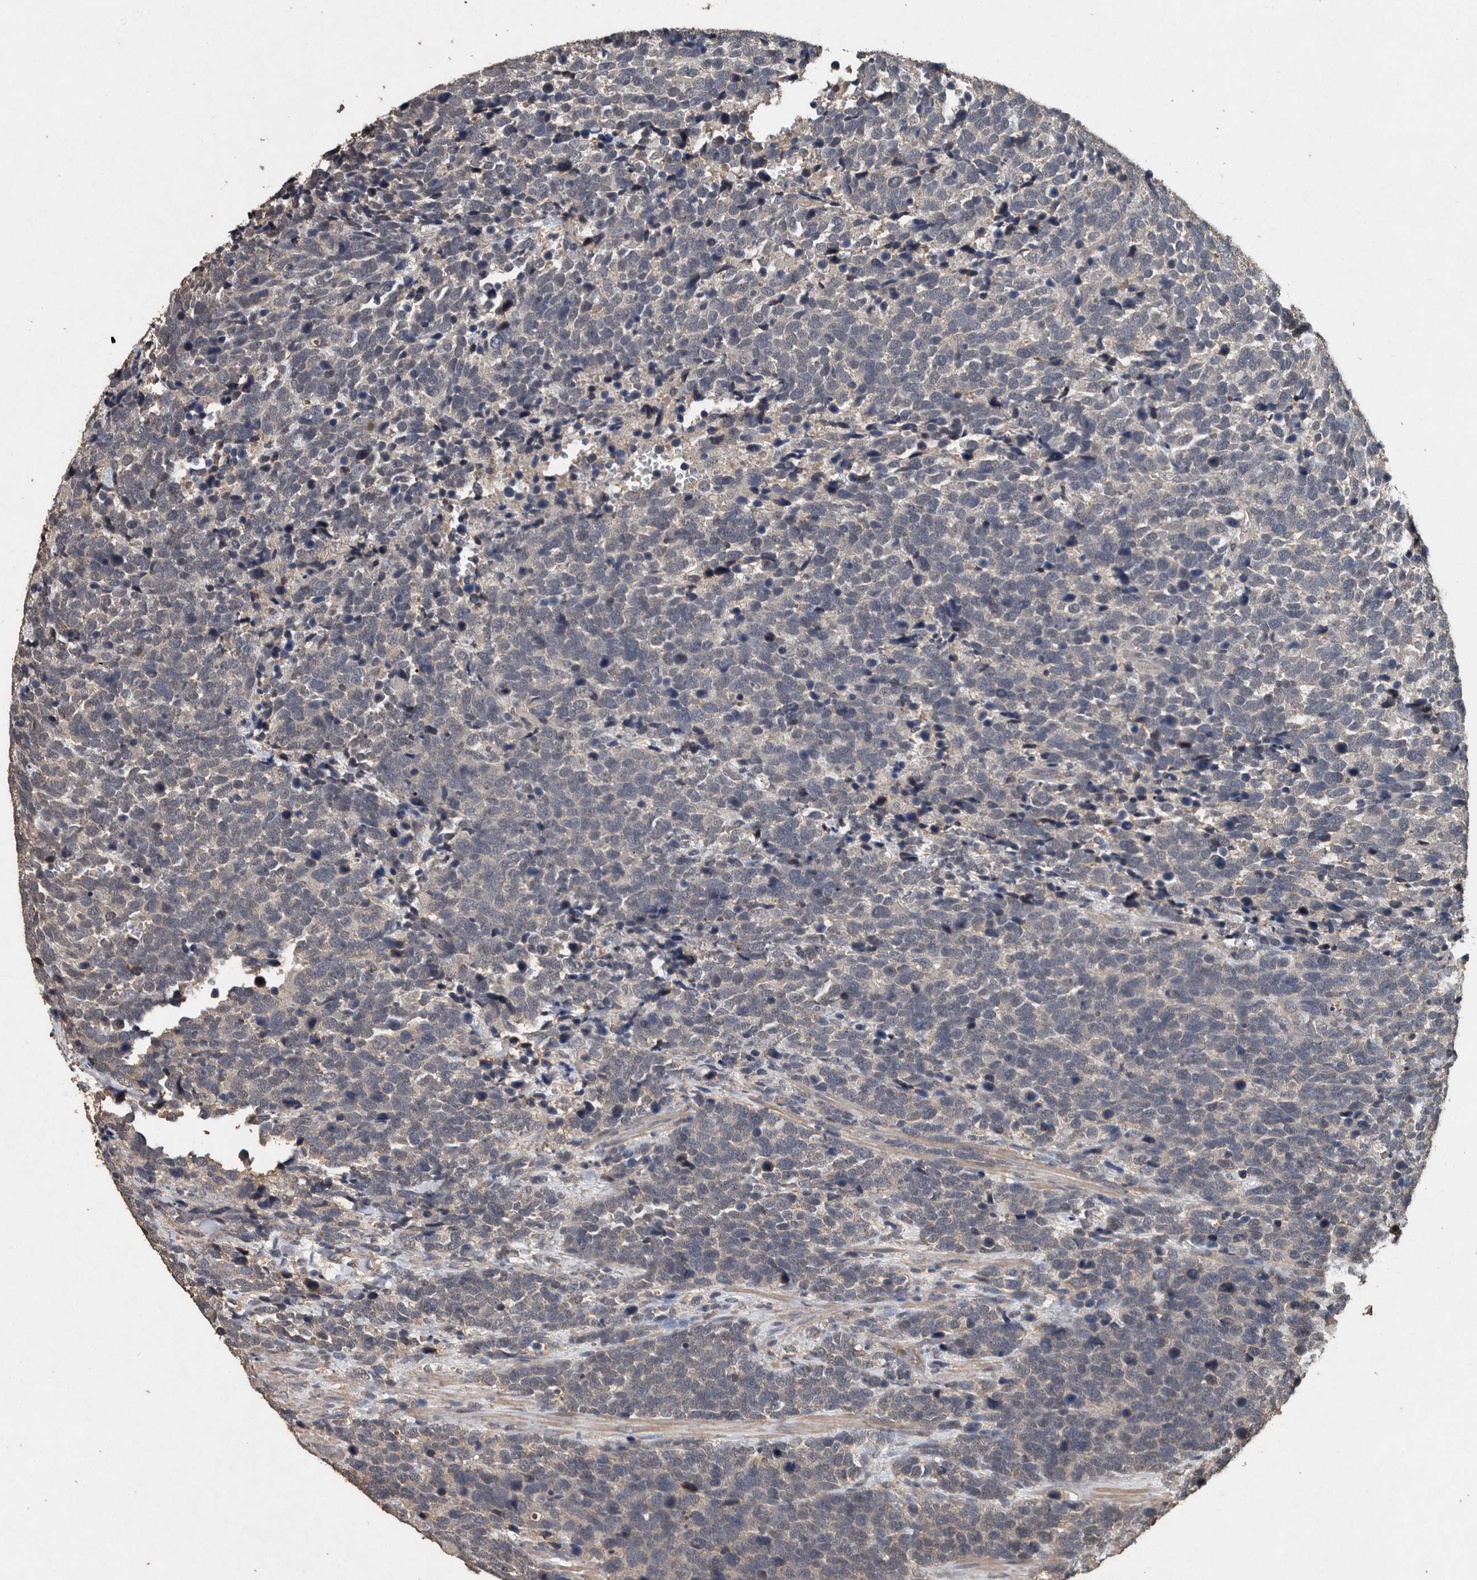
{"staining": {"intensity": "negative", "quantity": "none", "location": "none"}, "tissue": "urothelial cancer", "cell_type": "Tumor cells", "image_type": "cancer", "snomed": [{"axis": "morphology", "description": "Urothelial carcinoma, High grade"}, {"axis": "topography", "description": "Urinary bladder"}], "caption": "Immunohistochemistry micrograph of neoplastic tissue: high-grade urothelial carcinoma stained with DAB exhibits no significant protein positivity in tumor cells.", "gene": "FGFRL1", "patient": {"sex": "female", "age": 82}}